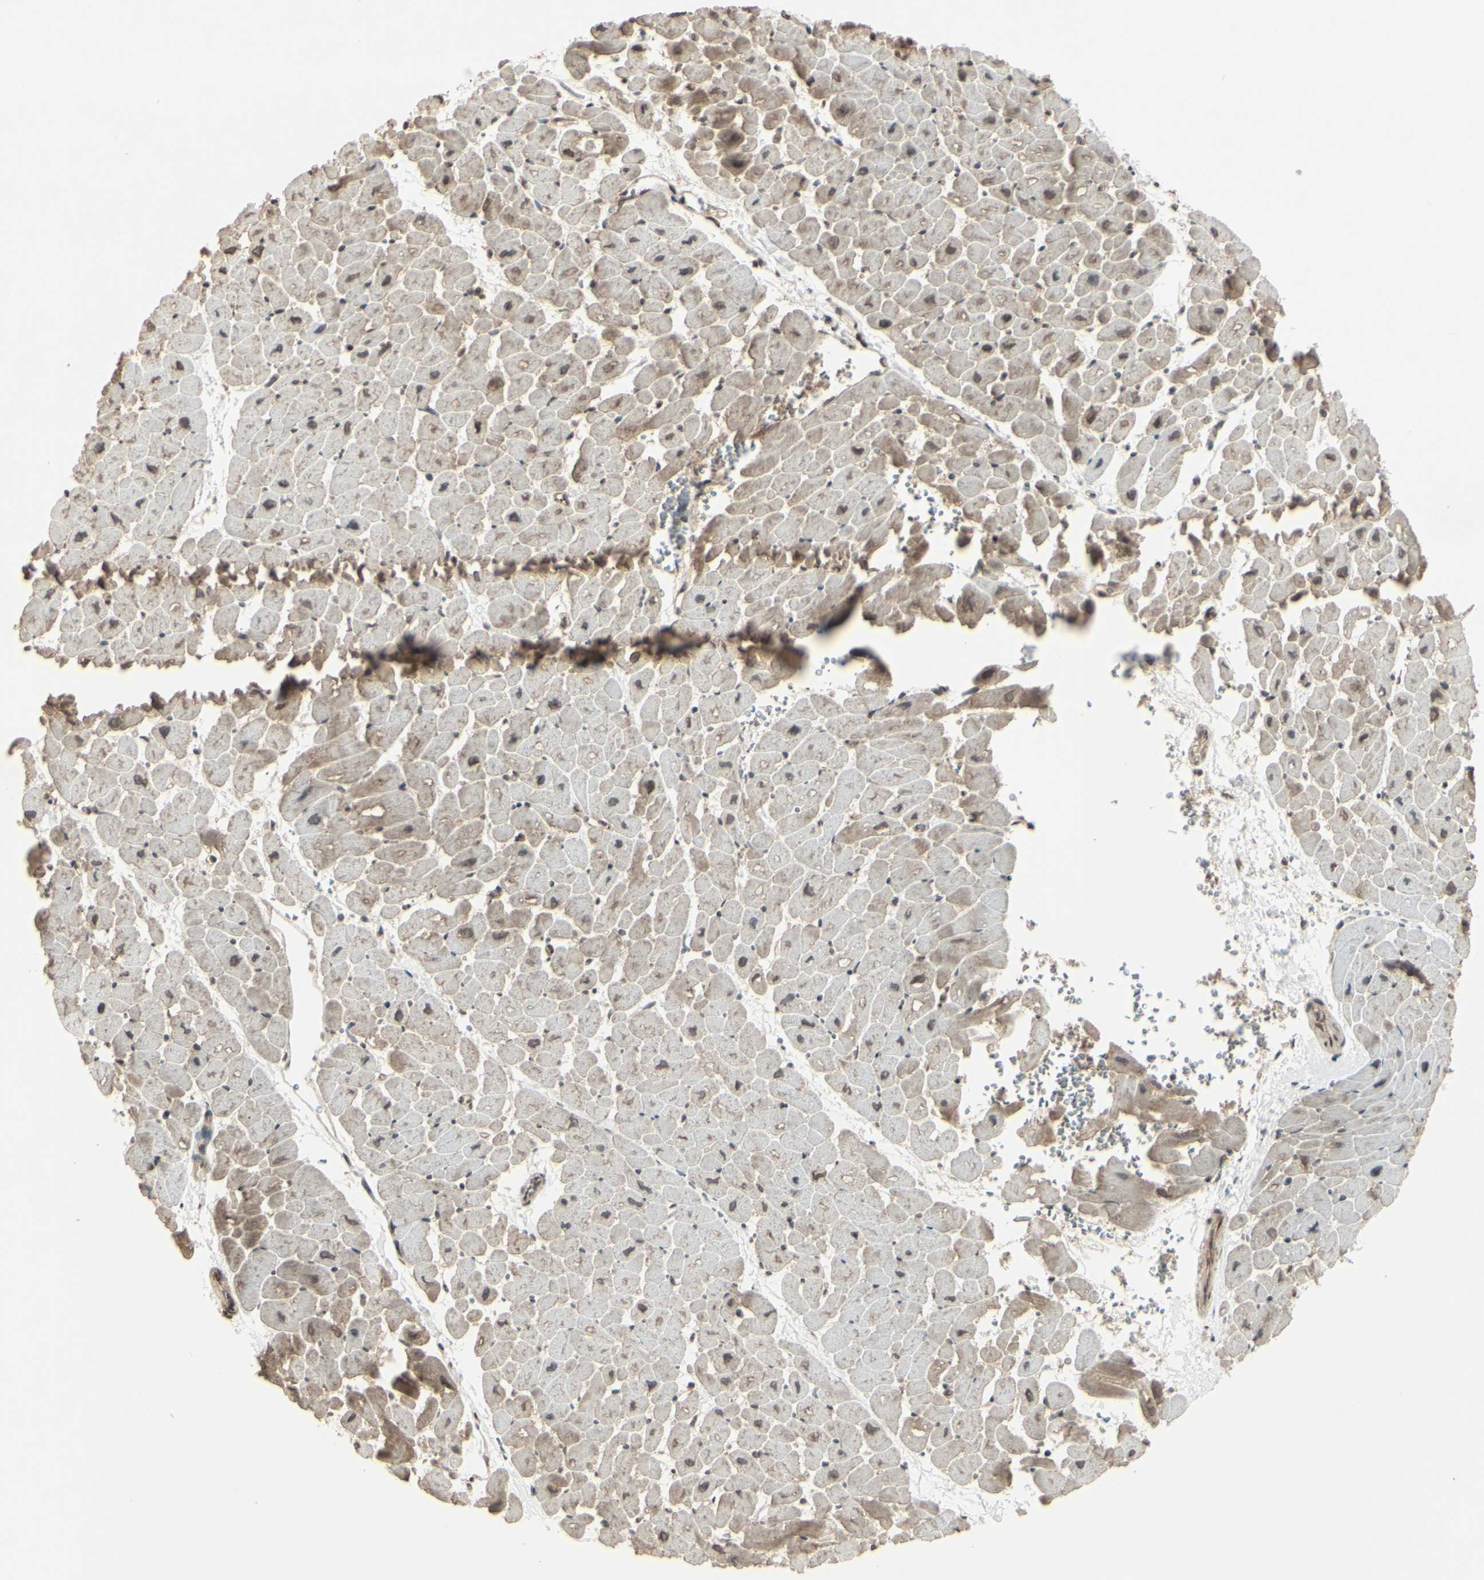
{"staining": {"intensity": "weak", "quantity": "25%-75%", "location": "cytoplasmic/membranous"}, "tissue": "heart muscle", "cell_type": "Cardiomyocytes", "image_type": "normal", "snomed": [{"axis": "morphology", "description": "Normal tissue, NOS"}, {"axis": "topography", "description": "Heart"}], "caption": "High-magnification brightfield microscopy of normal heart muscle stained with DAB (brown) and counterstained with hematoxylin (blue). cardiomyocytes exhibit weak cytoplasmic/membranous expression is appreciated in approximately25%-75% of cells.", "gene": "BLNK", "patient": {"sex": "male", "age": 45}}